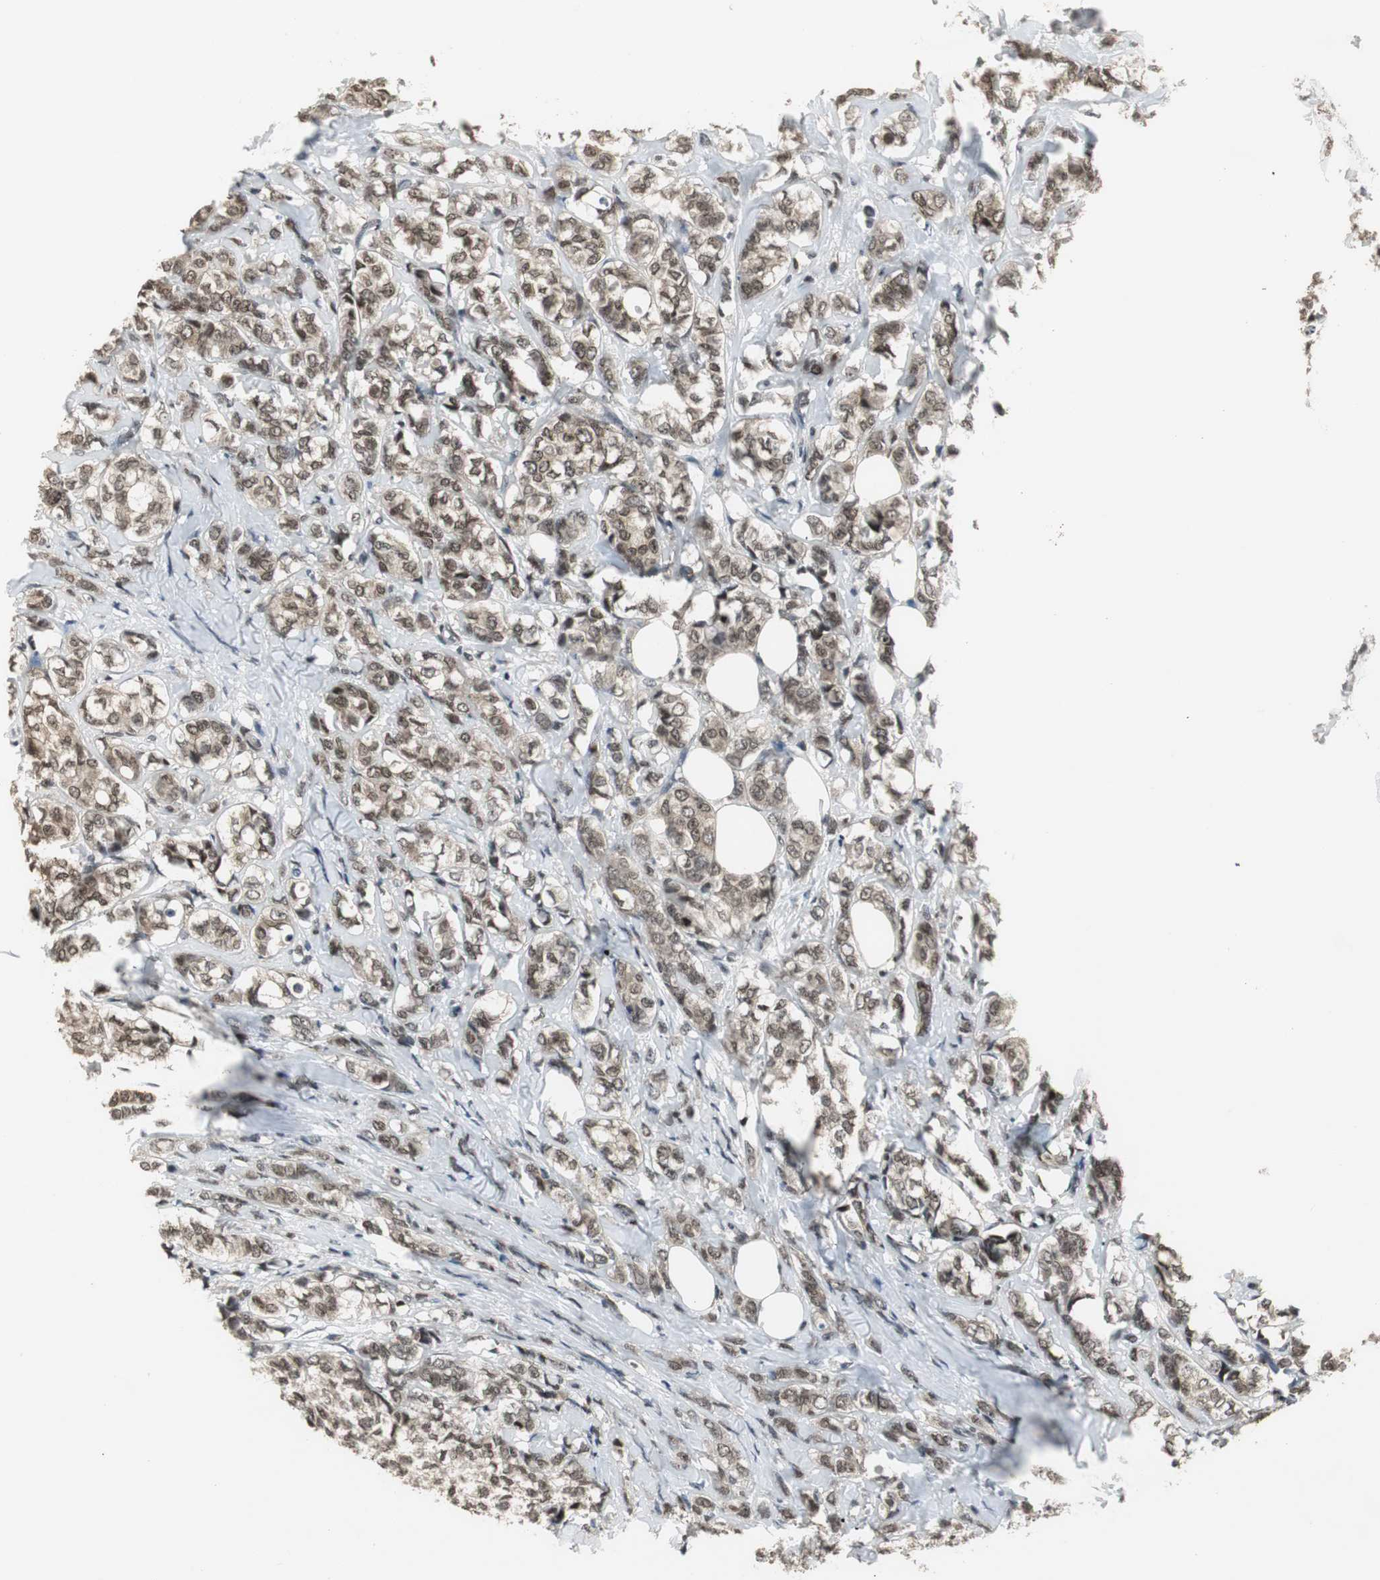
{"staining": {"intensity": "weak", "quantity": ">75%", "location": "cytoplasmic/membranous,nuclear"}, "tissue": "breast cancer", "cell_type": "Tumor cells", "image_type": "cancer", "snomed": [{"axis": "morphology", "description": "Lobular carcinoma"}, {"axis": "topography", "description": "Breast"}], "caption": "Tumor cells reveal low levels of weak cytoplasmic/membranous and nuclear expression in about >75% of cells in human lobular carcinoma (breast).", "gene": "MPG", "patient": {"sex": "female", "age": 60}}